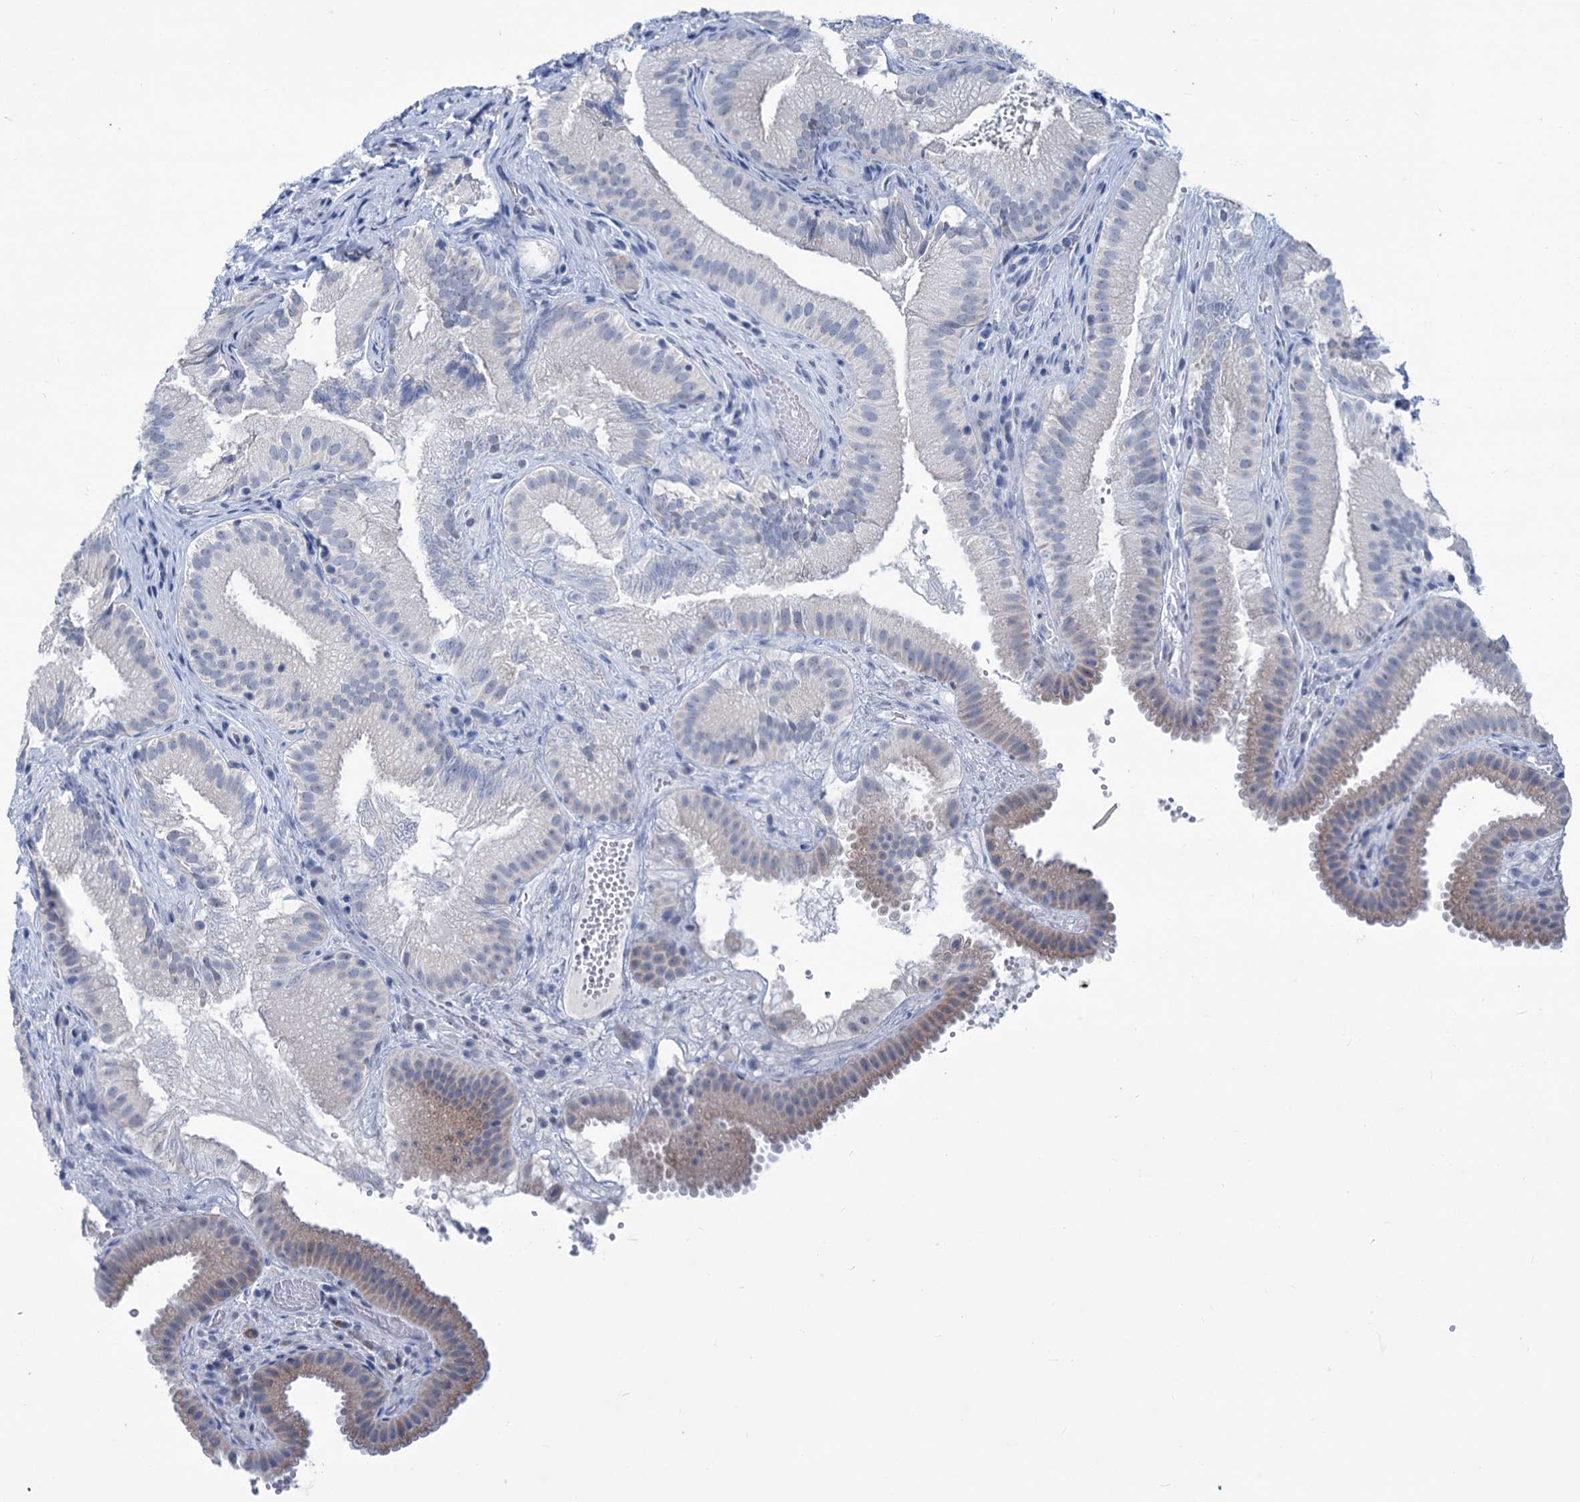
{"staining": {"intensity": "weak", "quantity": "25%-75%", "location": "cytoplasmic/membranous"}, "tissue": "gallbladder", "cell_type": "Glandular cells", "image_type": "normal", "snomed": [{"axis": "morphology", "description": "Normal tissue, NOS"}, {"axis": "topography", "description": "Gallbladder"}], "caption": "Immunohistochemistry (IHC) of benign human gallbladder exhibits low levels of weak cytoplasmic/membranous expression in about 25%-75% of glandular cells. Immunohistochemistry (IHC) stains the protein of interest in brown and the nuclei are stained blue.", "gene": "NEU3", "patient": {"sex": "female", "age": 30}}